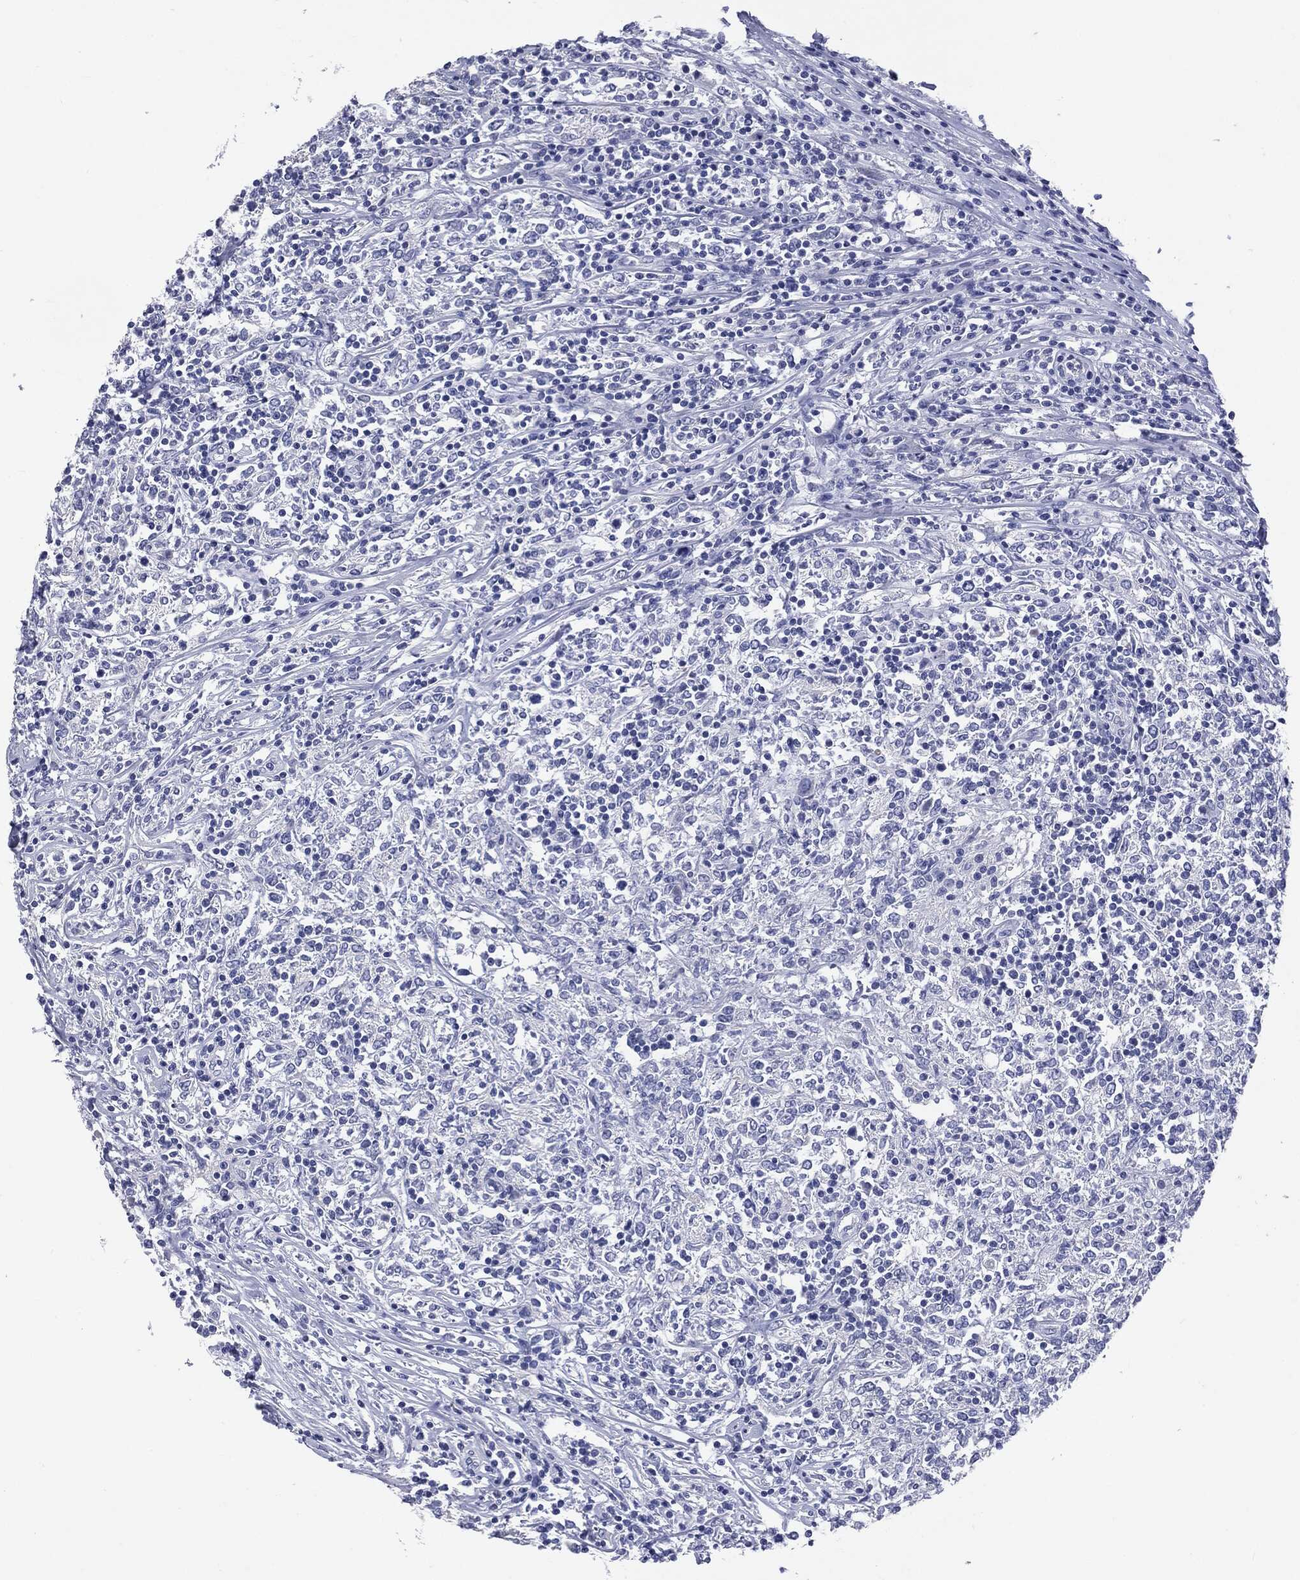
{"staining": {"intensity": "negative", "quantity": "none", "location": "none"}, "tissue": "lymphoma", "cell_type": "Tumor cells", "image_type": "cancer", "snomed": [{"axis": "morphology", "description": "Malignant lymphoma, non-Hodgkin's type, High grade"}, {"axis": "topography", "description": "Lymph node"}], "caption": "High-grade malignant lymphoma, non-Hodgkin's type stained for a protein using immunohistochemistry (IHC) demonstrates no expression tumor cells.", "gene": "TSHB", "patient": {"sex": "female", "age": 84}}